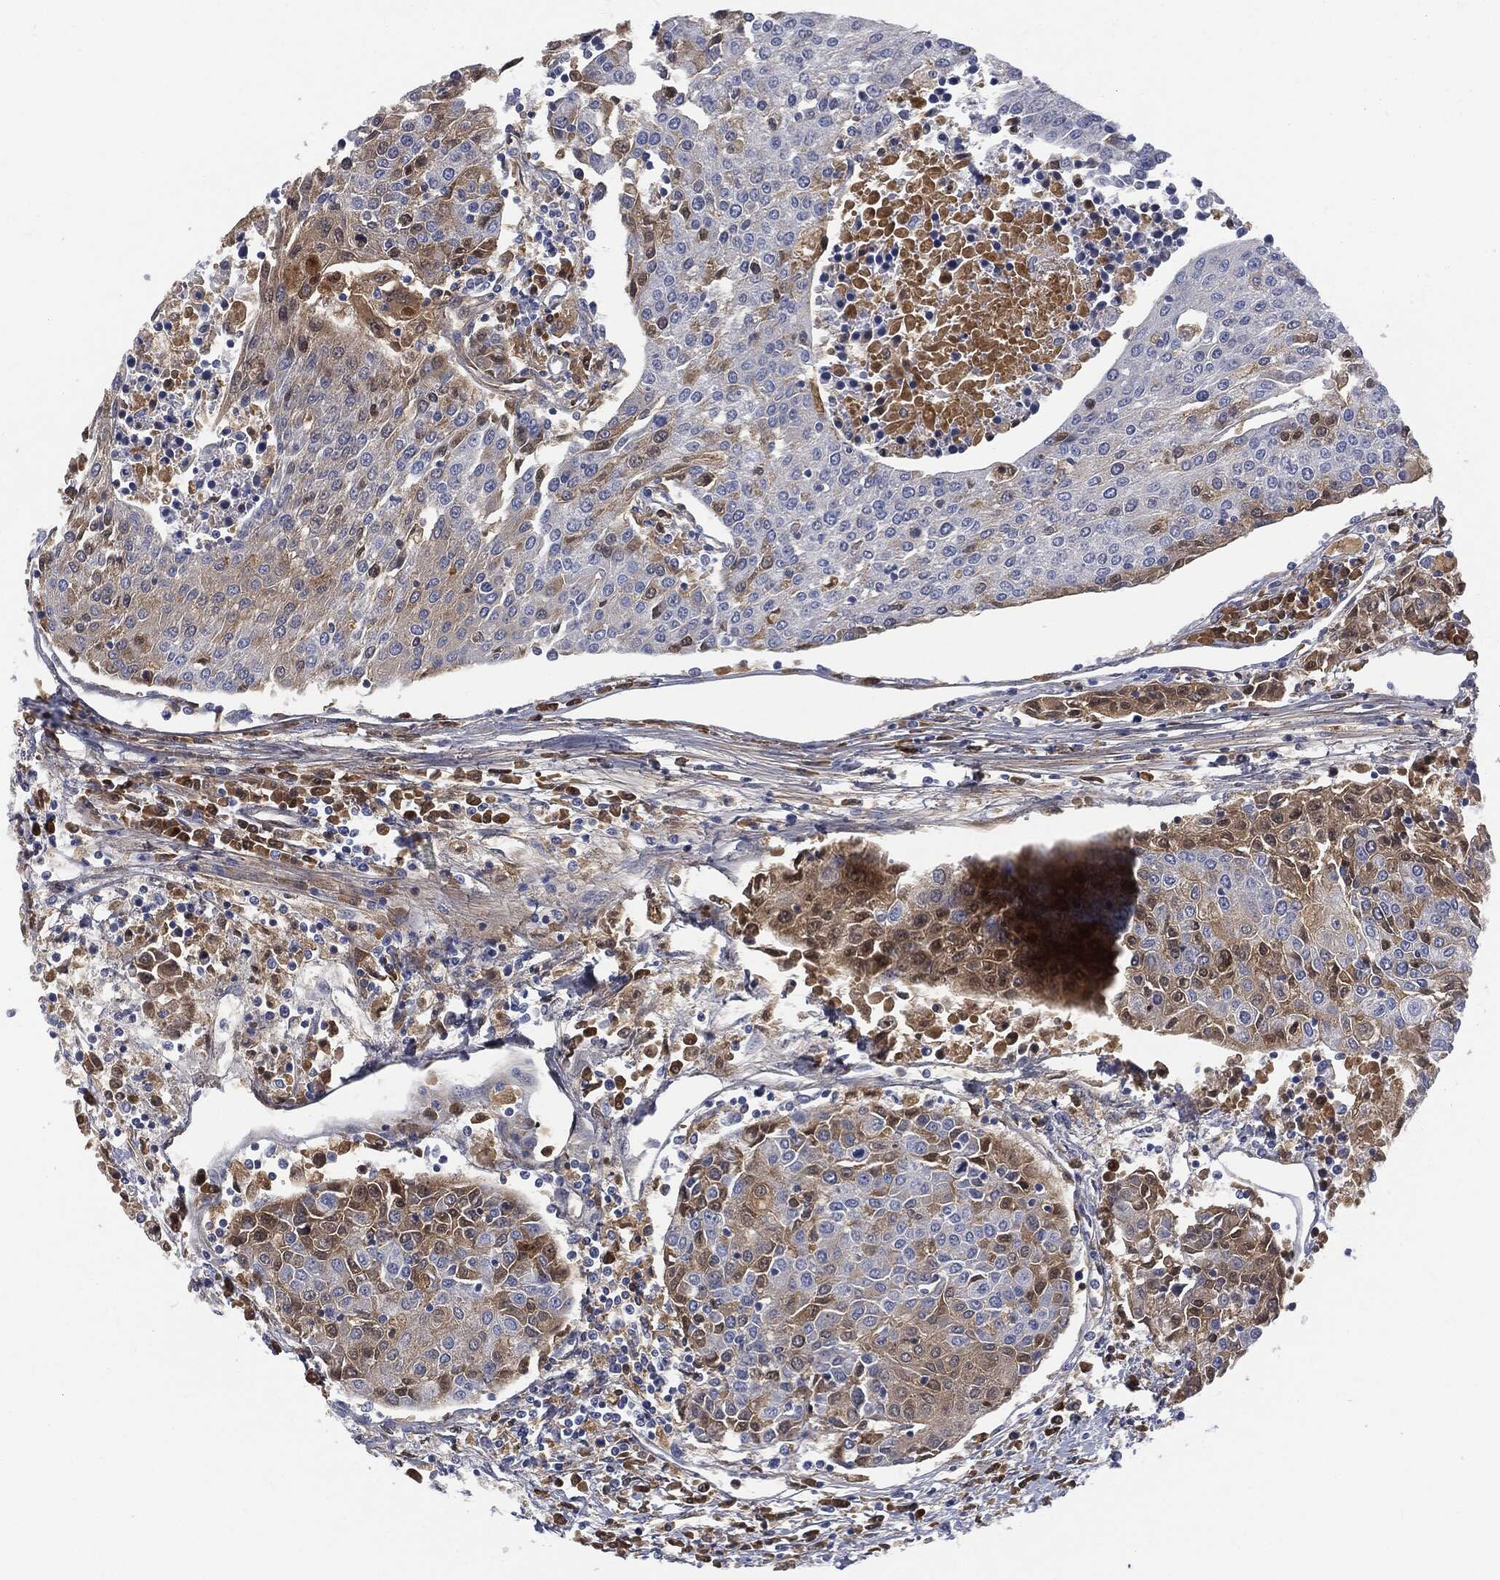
{"staining": {"intensity": "weak", "quantity": "25%-75%", "location": "cytoplasmic/membranous"}, "tissue": "urothelial cancer", "cell_type": "Tumor cells", "image_type": "cancer", "snomed": [{"axis": "morphology", "description": "Urothelial carcinoma, High grade"}, {"axis": "topography", "description": "Urinary bladder"}], "caption": "Human high-grade urothelial carcinoma stained with a brown dye shows weak cytoplasmic/membranous positive staining in approximately 25%-75% of tumor cells.", "gene": "BTK", "patient": {"sex": "female", "age": 85}}